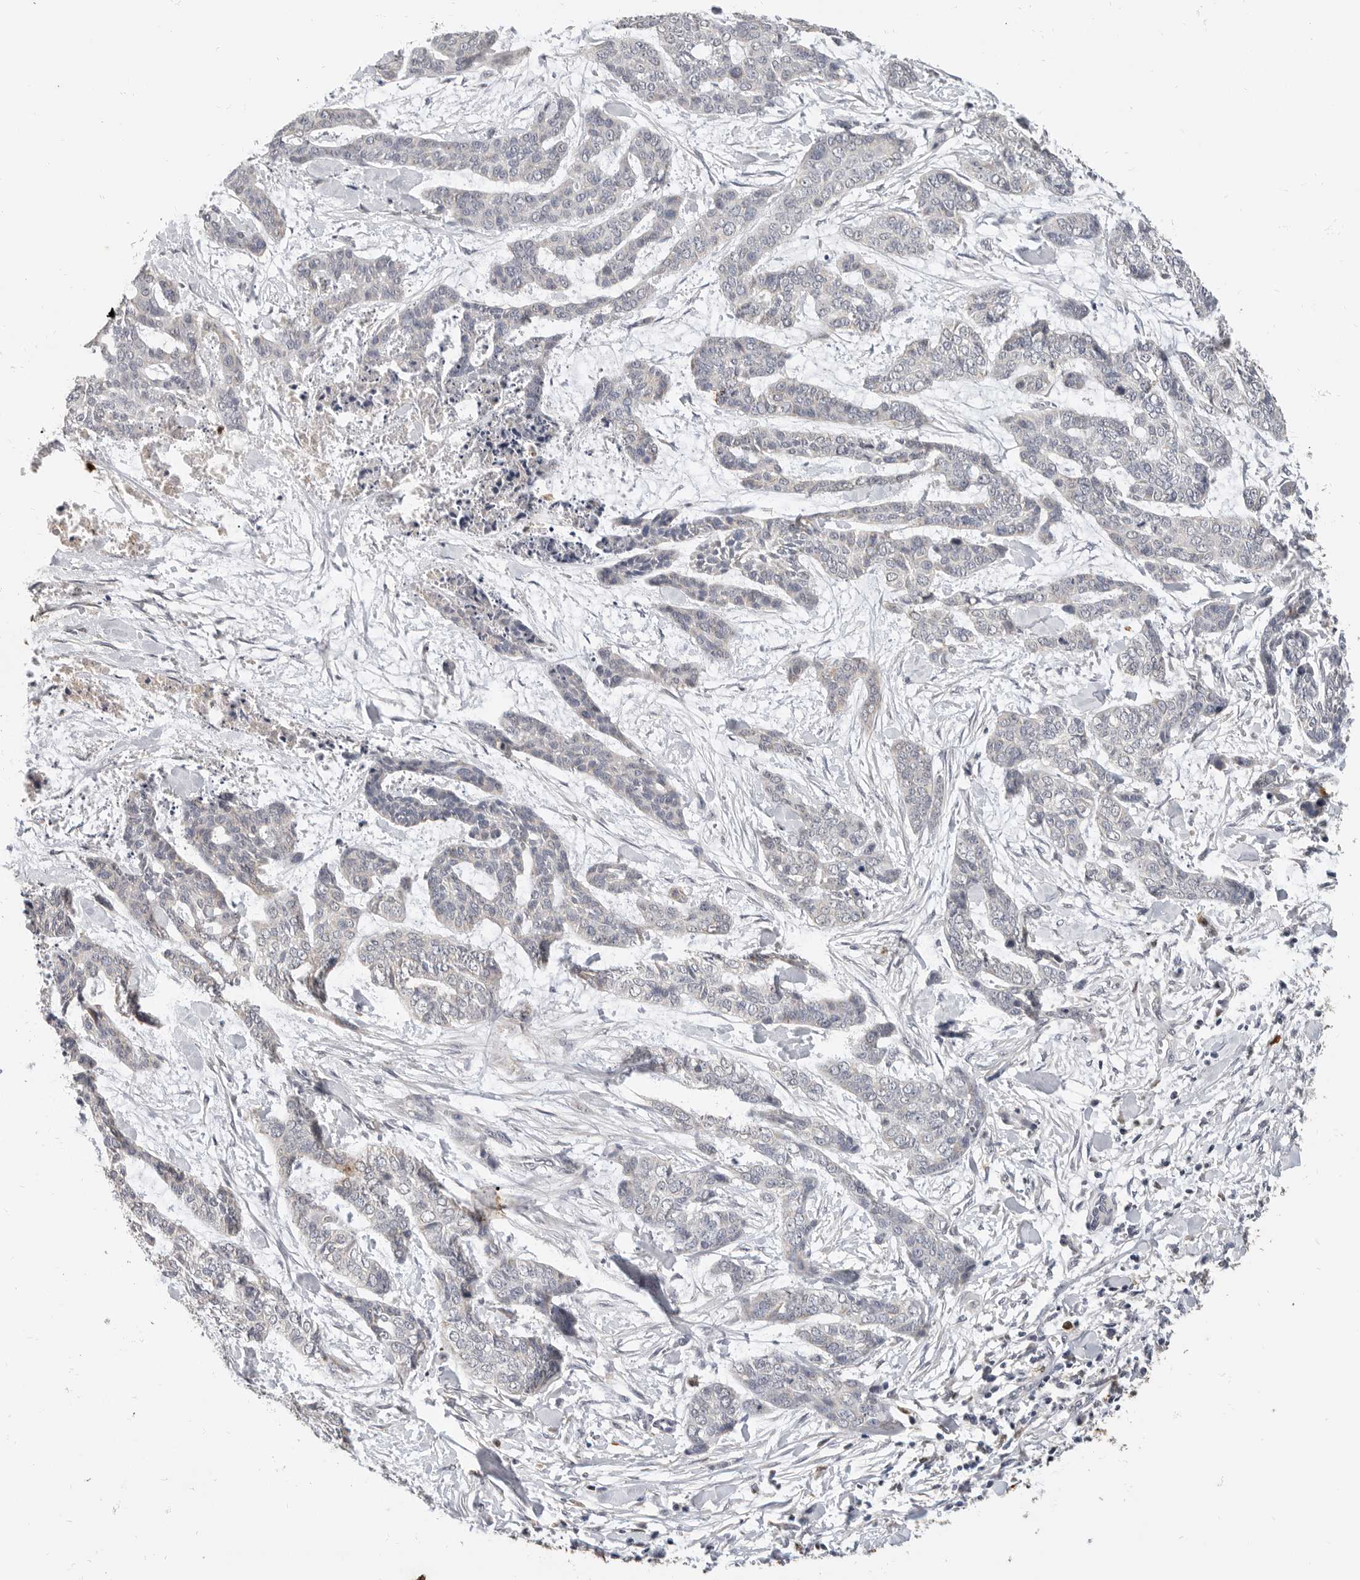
{"staining": {"intensity": "negative", "quantity": "none", "location": "none"}, "tissue": "skin cancer", "cell_type": "Tumor cells", "image_type": "cancer", "snomed": [{"axis": "morphology", "description": "Basal cell carcinoma"}, {"axis": "topography", "description": "Skin"}], "caption": "Protein analysis of basal cell carcinoma (skin) exhibits no significant positivity in tumor cells.", "gene": "LTBR", "patient": {"sex": "female", "age": 64}}